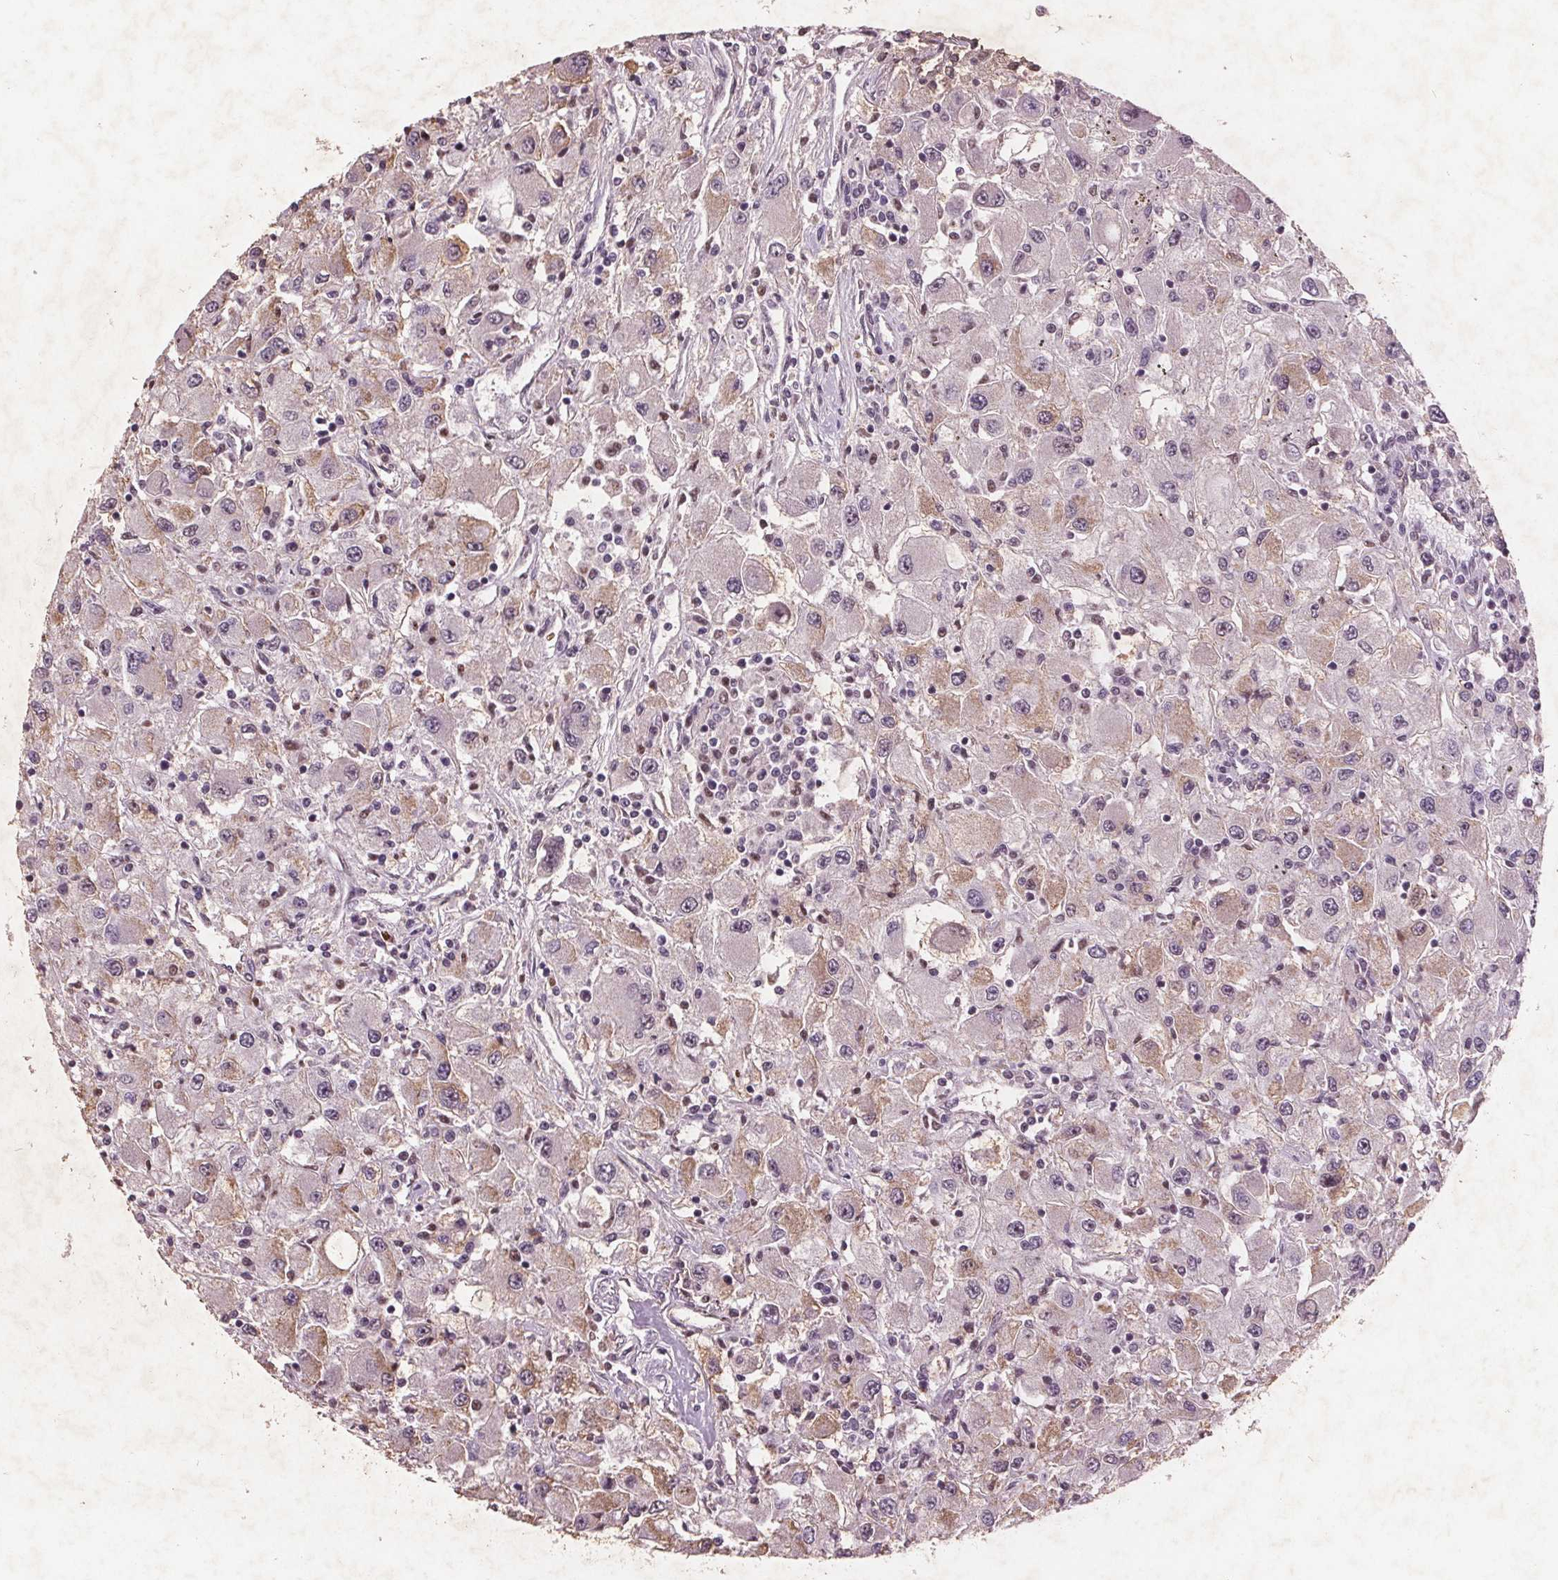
{"staining": {"intensity": "weak", "quantity": "<25%", "location": "cytoplasmic/membranous"}, "tissue": "renal cancer", "cell_type": "Tumor cells", "image_type": "cancer", "snomed": [{"axis": "morphology", "description": "Adenocarcinoma, NOS"}, {"axis": "topography", "description": "Kidney"}], "caption": "This is an IHC histopathology image of renal cancer (adenocarcinoma). There is no expression in tumor cells.", "gene": "RPS6KA2", "patient": {"sex": "female", "age": 67}}